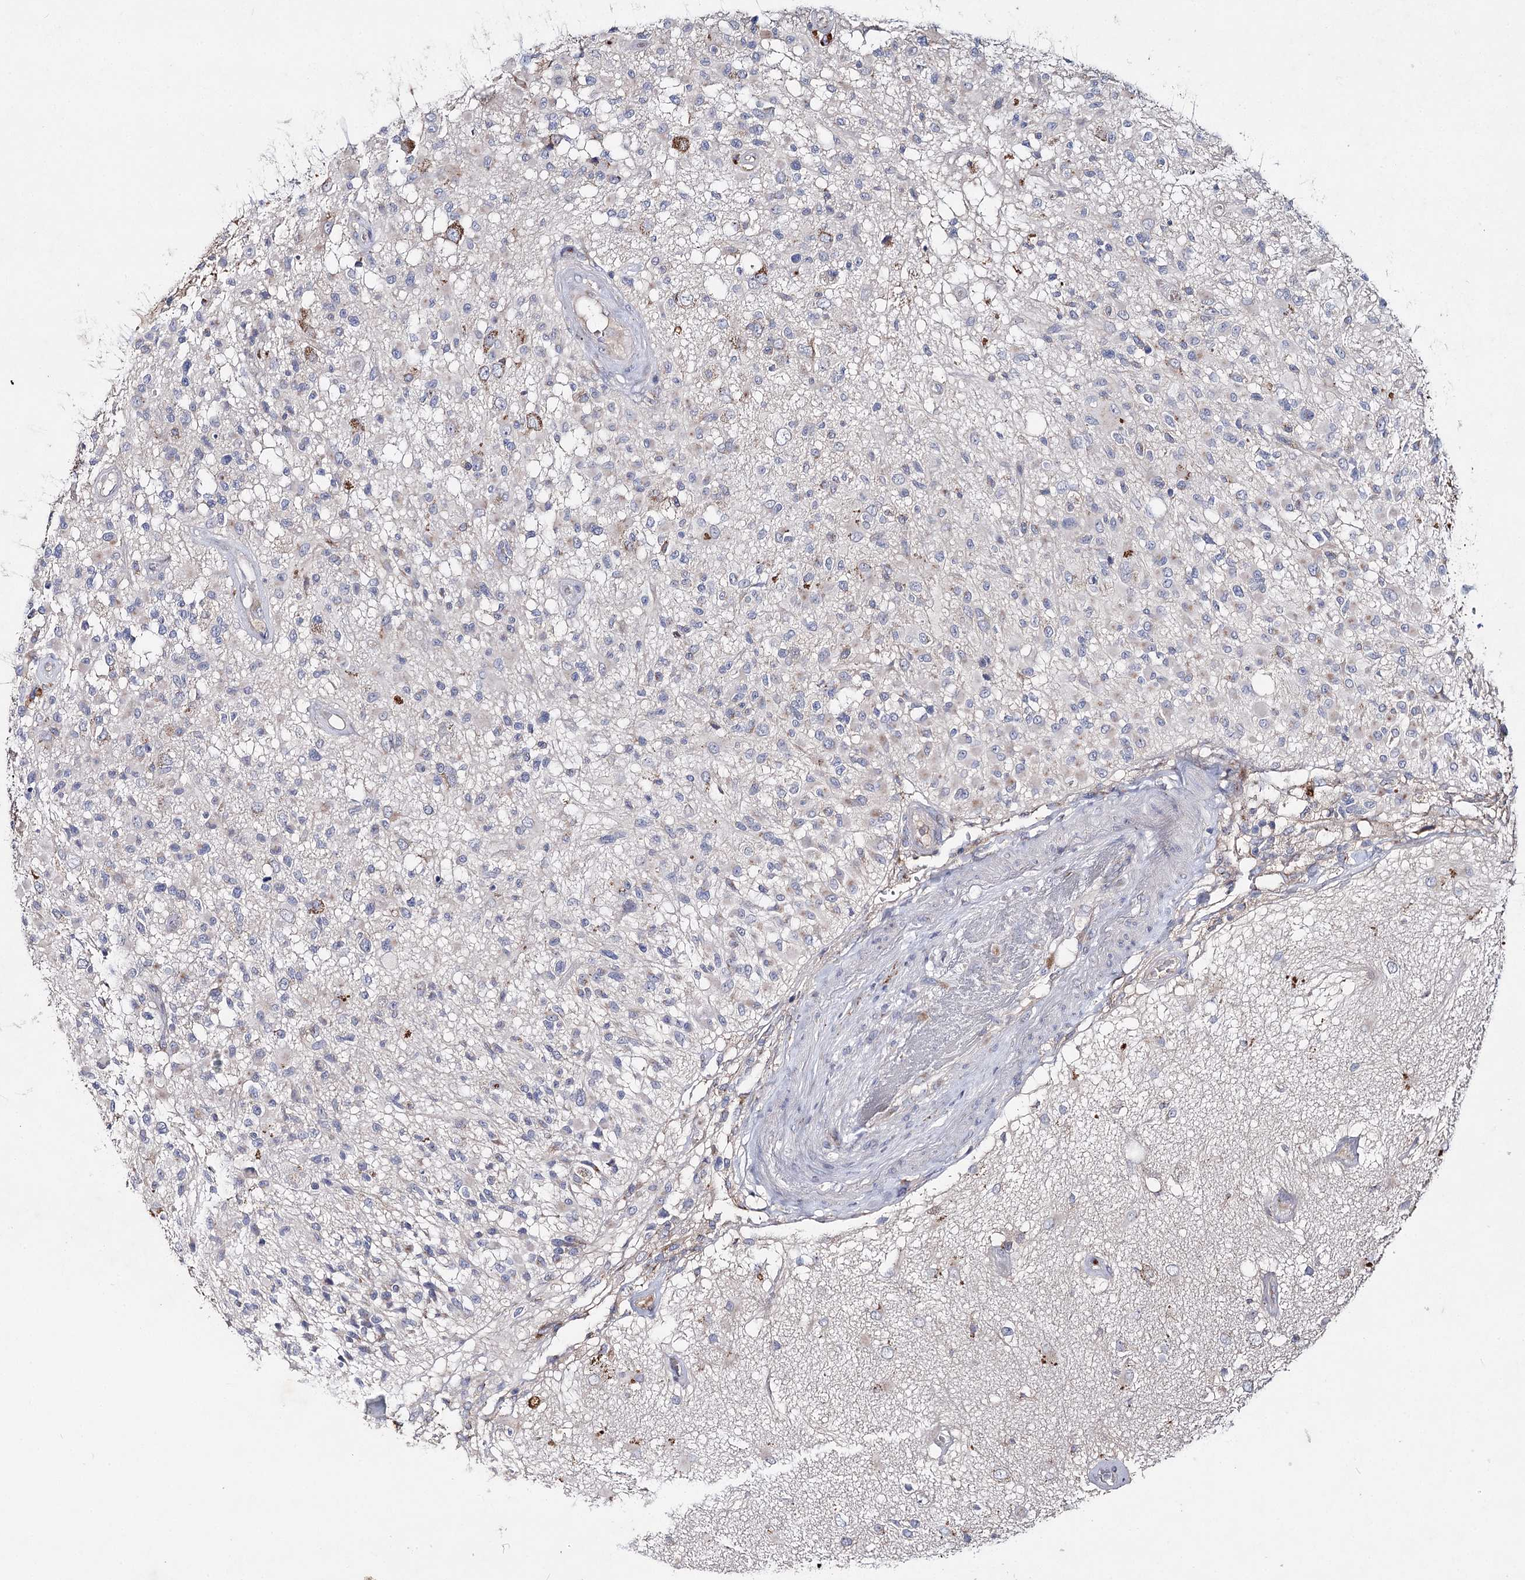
{"staining": {"intensity": "negative", "quantity": "none", "location": "none"}, "tissue": "glioma", "cell_type": "Tumor cells", "image_type": "cancer", "snomed": [{"axis": "morphology", "description": "Glioma, malignant, High grade"}, {"axis": "morphology", "description": "Glioblastoma, NOS"}, {"axis": "topography", "description": "Brain"}], "caption": "High magnification brightfield microscopy of malignant glioma (high-grade) stained with DAB (brown) and counterstained with hematoxylin (blue): tumor cells show no significant staining. The staining was performed using DAB to visualize the protein expression in brown, while the nuclei were stained in blue with hematoxylin (Magnification: 20x).", "gene": "IL1RAP", "patient": {"sex": "male", "age": 60}}